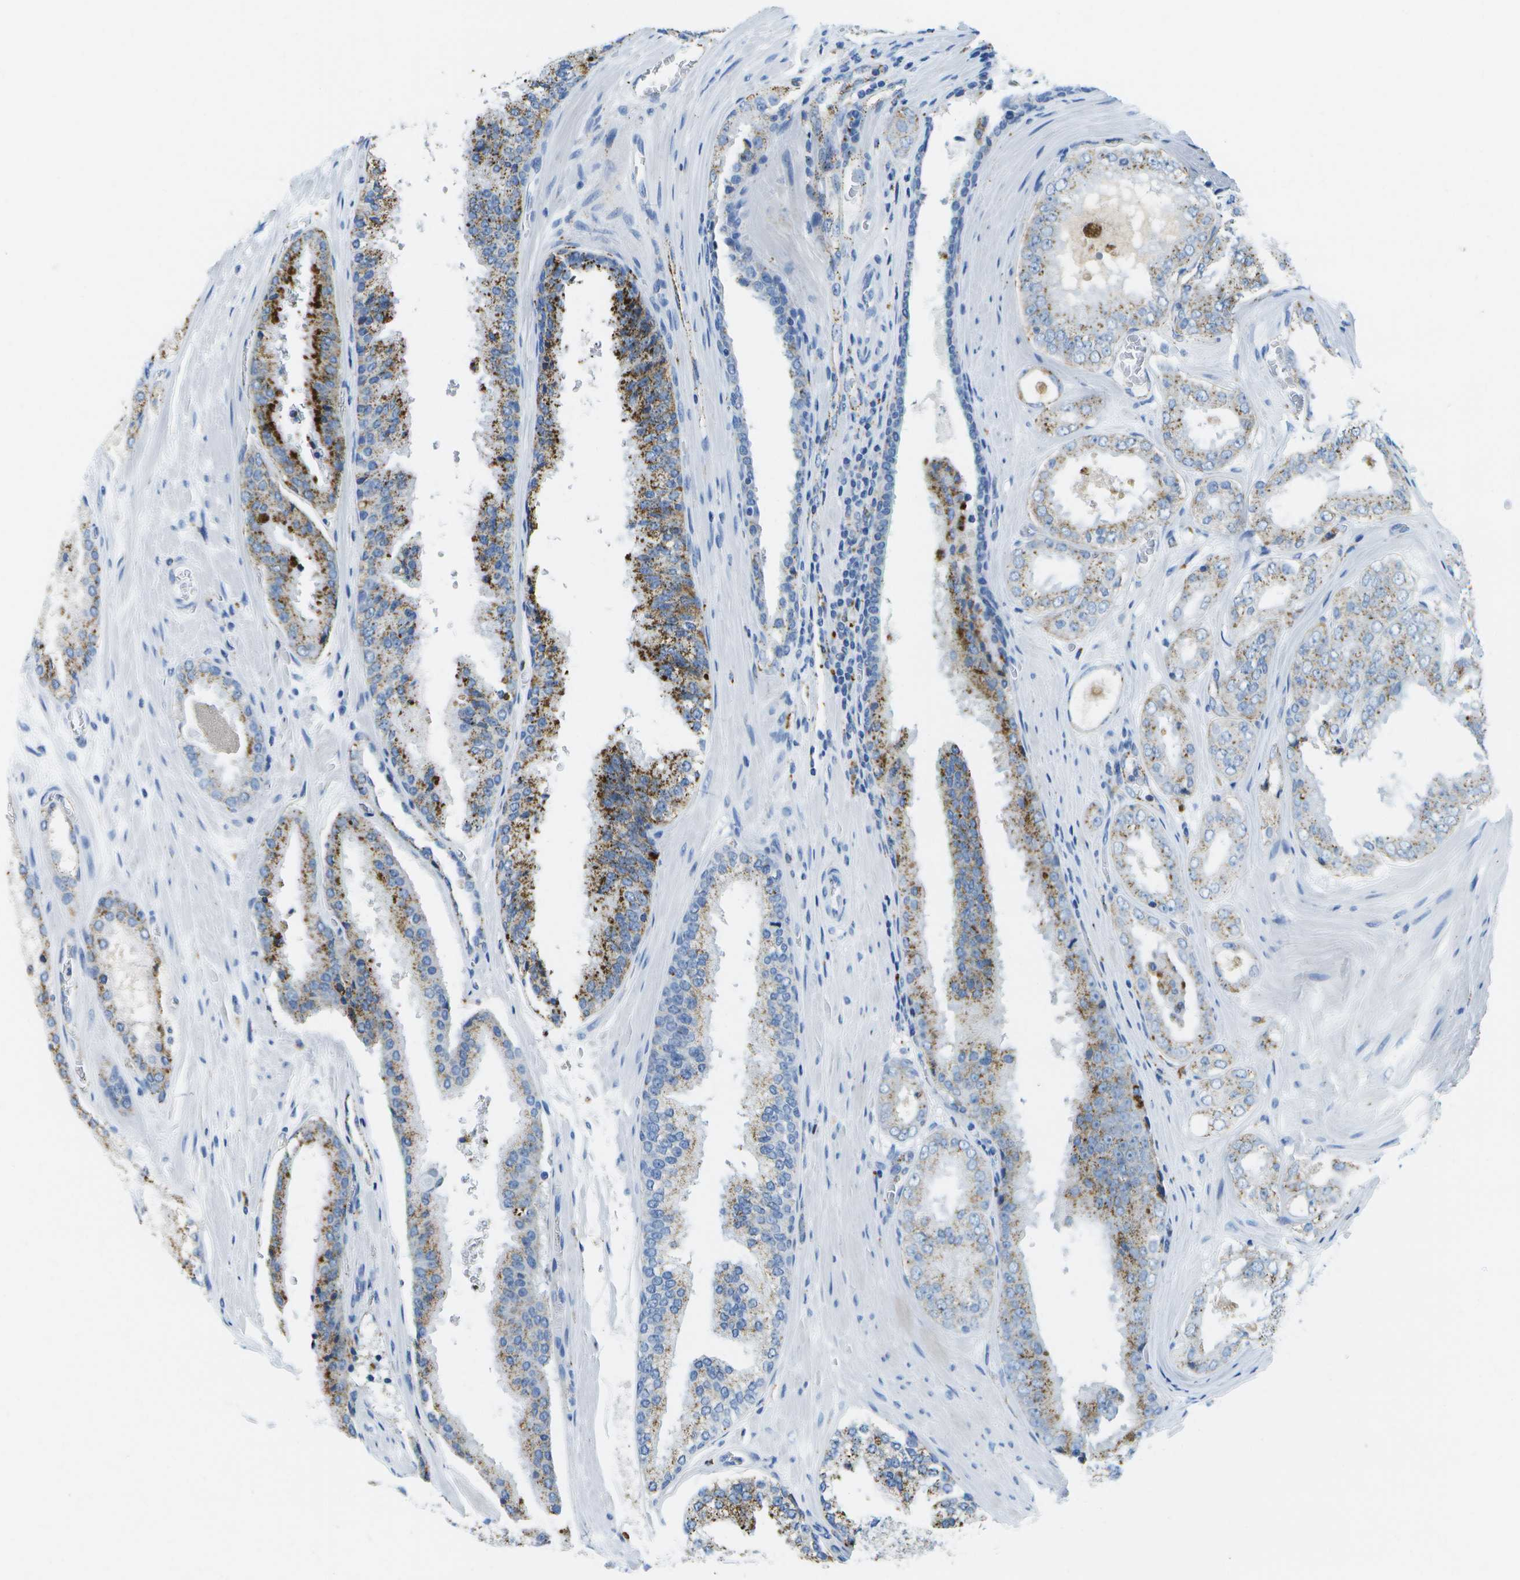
{"staining": {"intensity": "weak", "quantity": "25%-75%", "location": "cytoplasmic/membranous"}, "tissue": "prostate cancer", "cell_type": "Tumor cells", "image_type": "cancer", "snomed": [{"axis": "morphology", "description": "Adenocarcinoma, High grade"}, {"axis": "topography", "description": "Prostate"}], "caption": "Prostate cancer (high-grade adenocarcinoma) stained for a protein demonstrates weak cytoplasmic/membranous positivity in tumor cells. The staining was performed using DAB, with brown indicating positive protein expression. Nuclei are stained blue with hematoxylin.", "gene": "PRCP", "patient": {"sex": "male", "age": 65}}